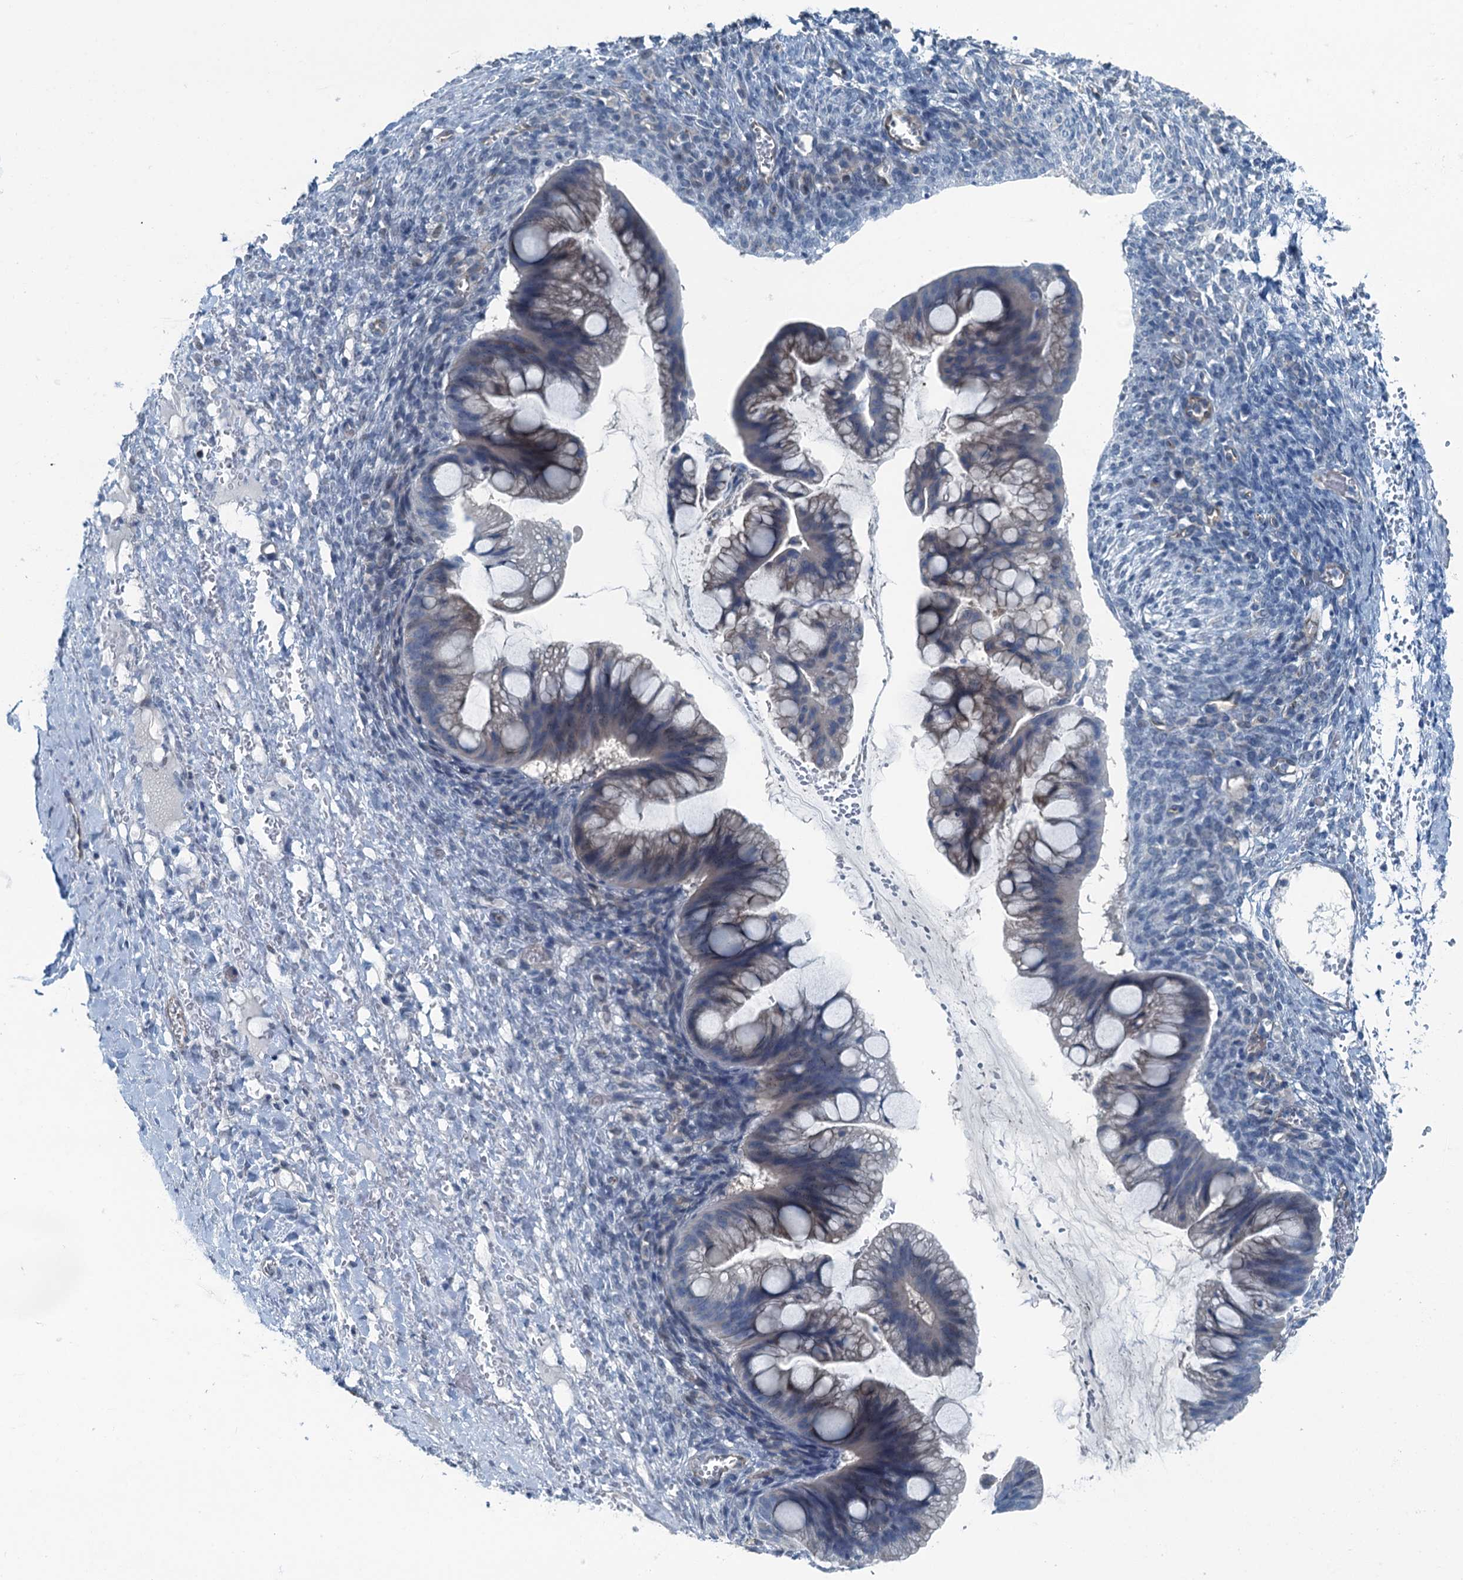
{"staining": {"intensity": "negative", "quantity": "none", "location": "none"}, "tissue": "ovarian cancer", "cell_type": "Tumor cells", "image_type": "cancer", "snomed": [{"axis": "morphology", "description": "Cystadenocarcinoma, mucinous, NOS"}, {"axis": "topography", "description": "Ovary"}], "caption": "Immunohistochemistry image of human mucinous cystadenocarcinoma (ovarian) stained for a protein (brown), which displays no staining in tumor cells.", "gene": "GFOD2", "patient": {"sex": "female", "age": 73}}